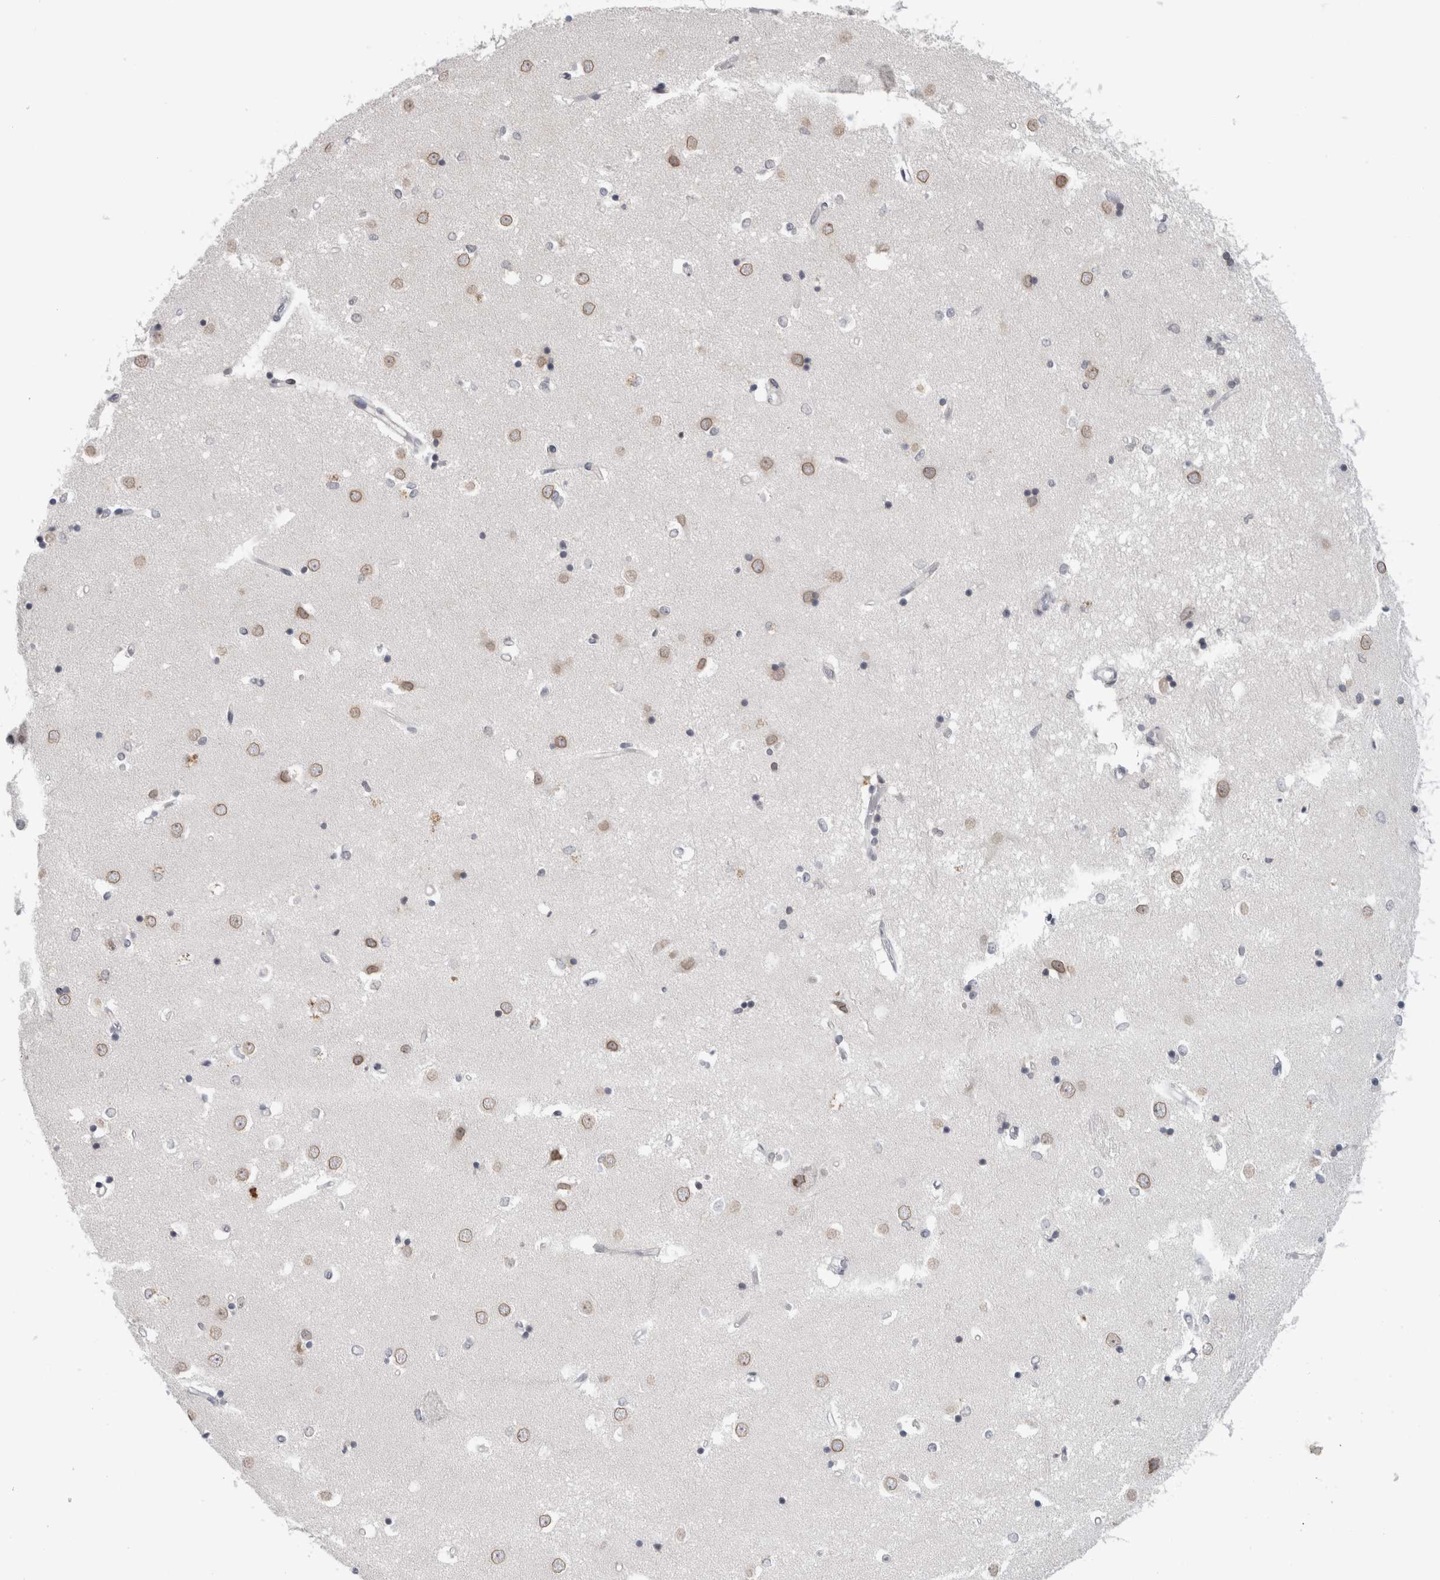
{"staining": {"intensity": "weak", "quantity": "<25%", "location": "cytoplasmic/membranous,nuclear"}, "tissue": "caudate", "cell_type": "Glial cells", "image_type": "normal", "snomed": [{"axis": "morphology", "description": "Normal tissue, NOS"}, {"axis": "topography", "description": "Lateral ventricle wall"}], "caption": "The micrograph shows no staining of glial cells in normal caudate.", "gene": "ZNF770", "patient": {"sex": "male", "age": 45}}